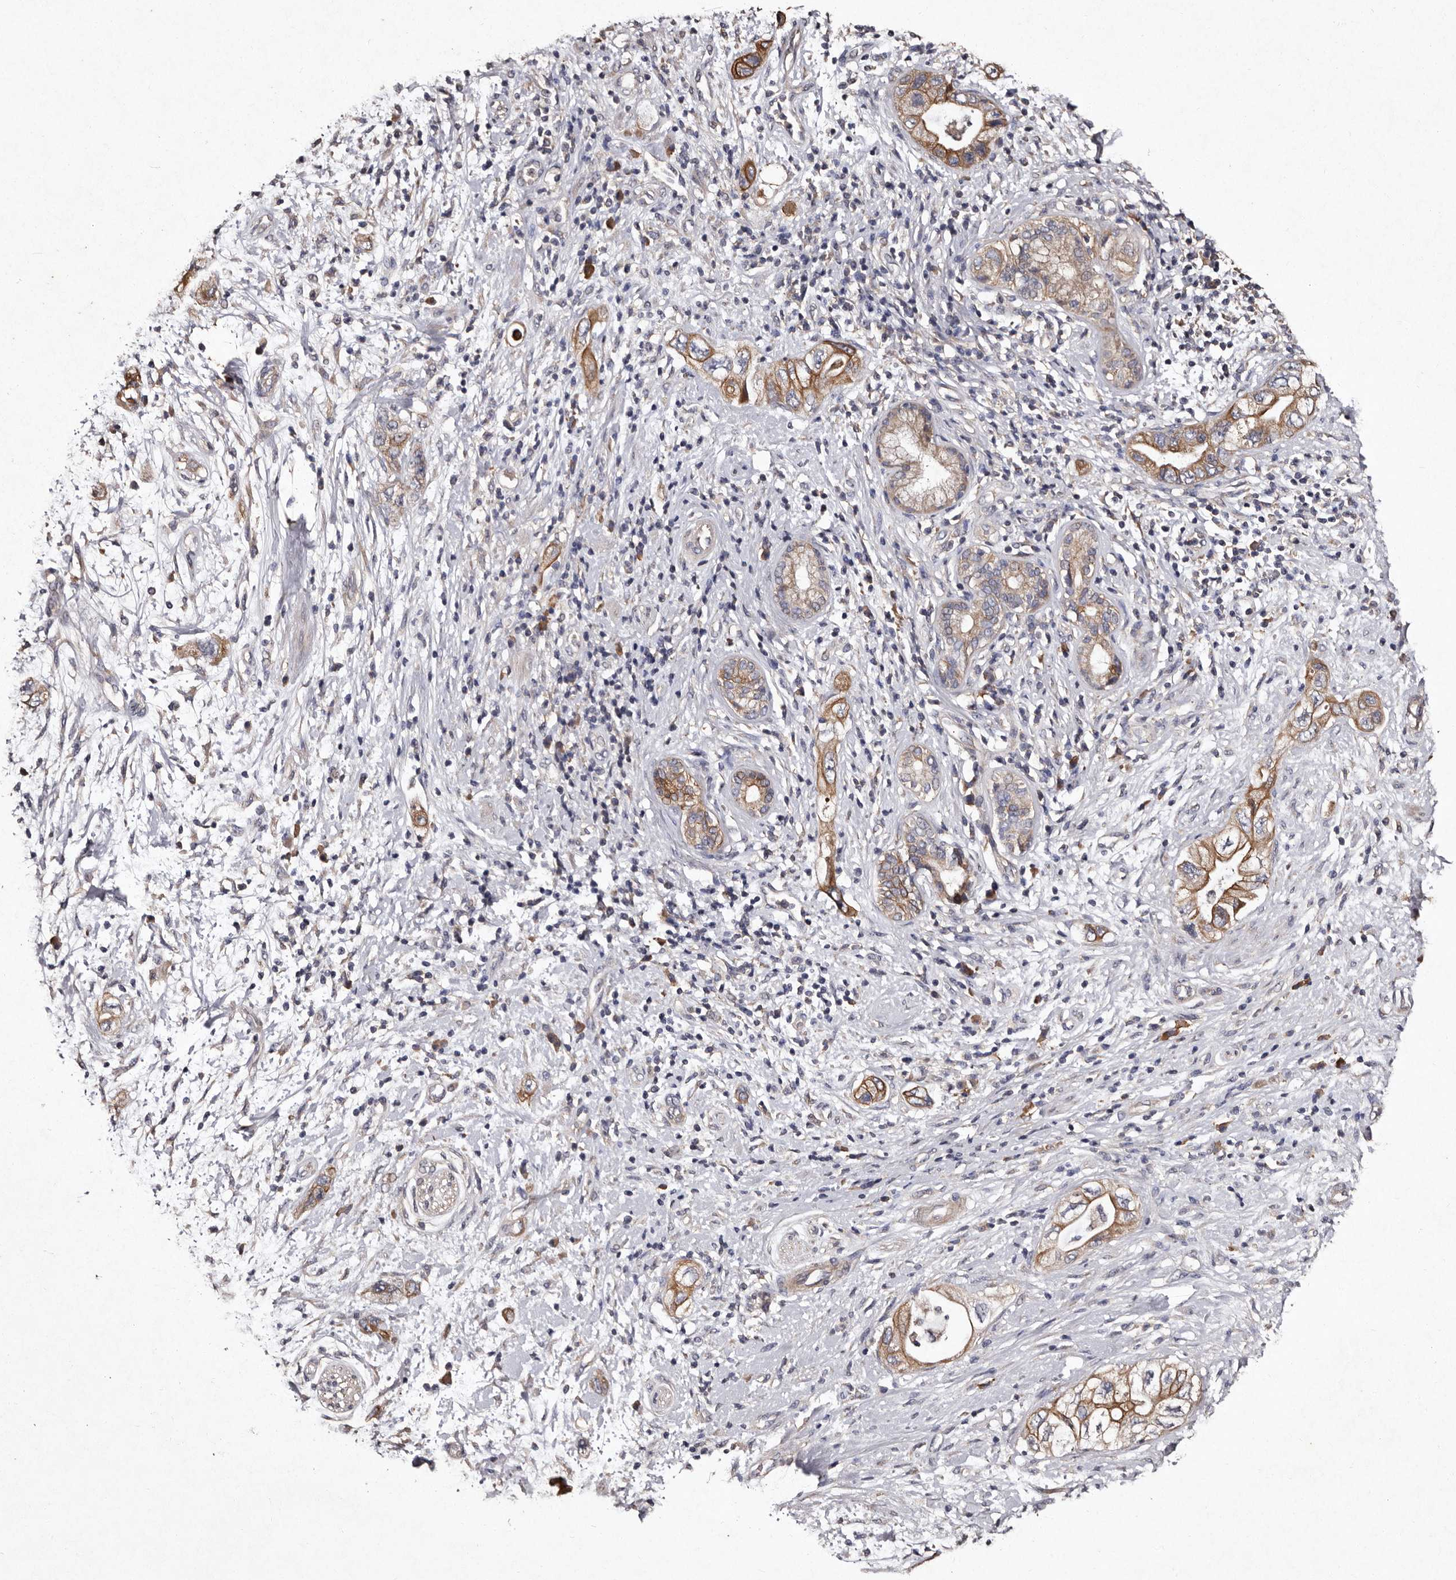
{"staining": {"intensity": "moderate", "quantity": ">75%", "location": "cytoplasmic/membranous"}, "tissue": "pancreatic cancer", "cell_type": "Tumor cells", "image_type": "cancer", "snomed": [{"axis": "morphology", "description": "Adenocarcinoma, NOS"}, {"axis": "topography", "description": "Pancreas"}], "caption": "Human pancreatic cancer stained for a protein (brown) displays moderate cytoplasmic/membranous positive staining in approximately >75% of tumor cells.", "gene": "TFB1M", "patient": {"sex": "female", "age": 73}}